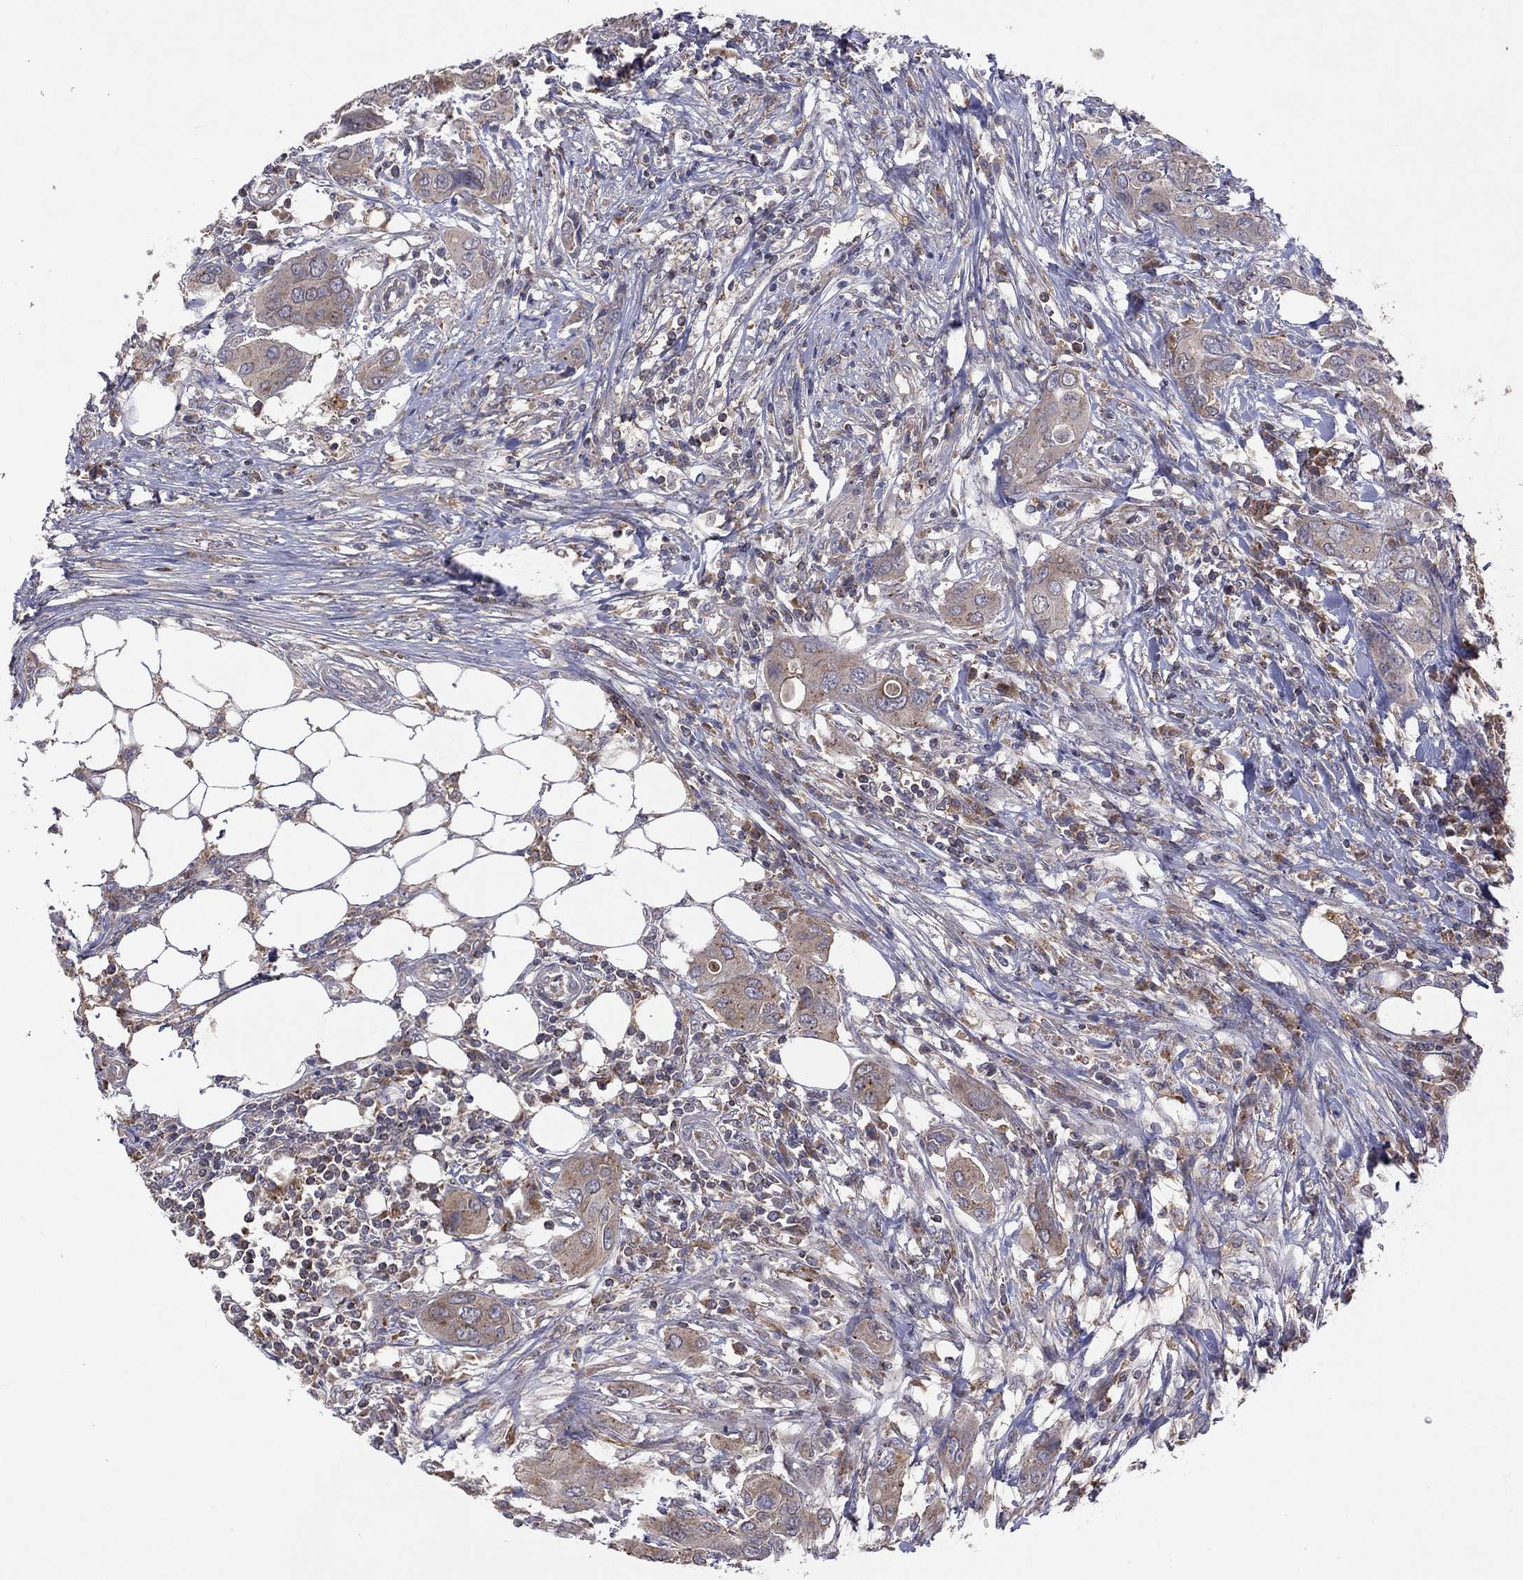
{"staining": {"intensity": "weak", "quantity": "25%-75%", "location": "cytoplasmic/membranous"}, "tissue": "urothelial cancer", "cell_type": "Tumor cells", "image_type": "cancer", "snomed": [{"axis": "morphology", "description": "Urothelial carcinoma, NOS"}, {"axis": "morphology", "description": "Urothelial carcinoma, High grade"}, {"axis": "topography", "description": "Urinary bladder"}], "caption": "DAB immunohistochemical staining of human urothelial cancer exhibits weak cytoplasmic/membranous protein expression in approximately 25%-75% of tumor cells. (DAB IHC with brightfield microscopy, high magnification).", "gene": "STARD3", "patient": {"sex": "male", "age": 63}}